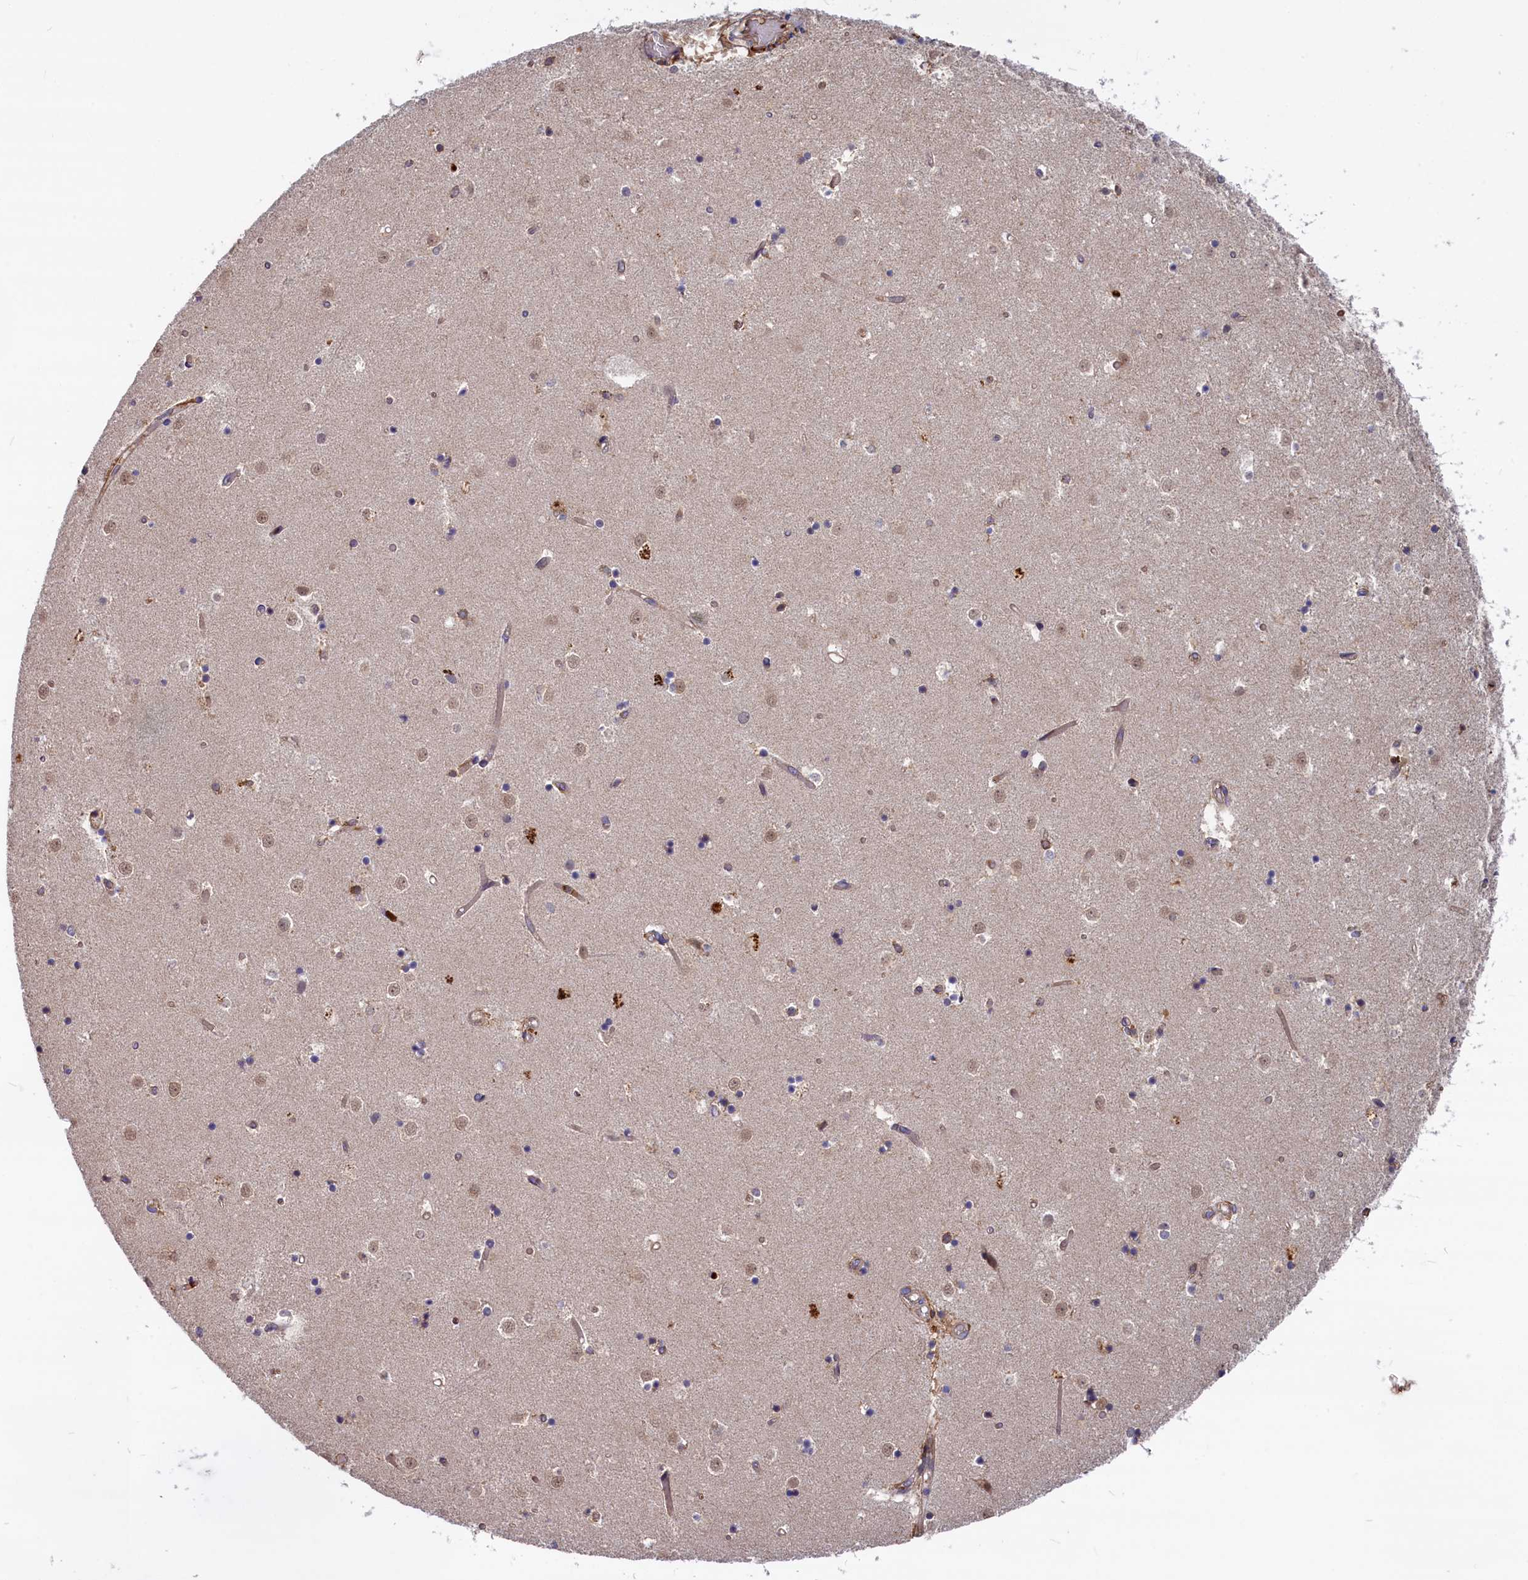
{"staining": {"intensity": "moderate", "quantity": "<25%", "location": "cytoplasmic/membranous"}, "tissue": "caudate", "cell_type": "Glial cells", "image_type": "normal", "snomed": [{"axis": "morphology", "description": "Normal tissue, NOS"}, {"axis": "topography", "description": "Lateral ventricle wall"}], "caption": "Caudate stained with immunohistochemistry shows moderate cytoplasmic/membranous staining in about <25% of glial cells. The staining is performed using DAB (3,3'-diaminobenzidine) brown chromogen to label protein expression. The nuclei are counter-stained blue using hematoxylin.", "gene": "MYO9B", "patient": {"sex": "female", "age": 52}}